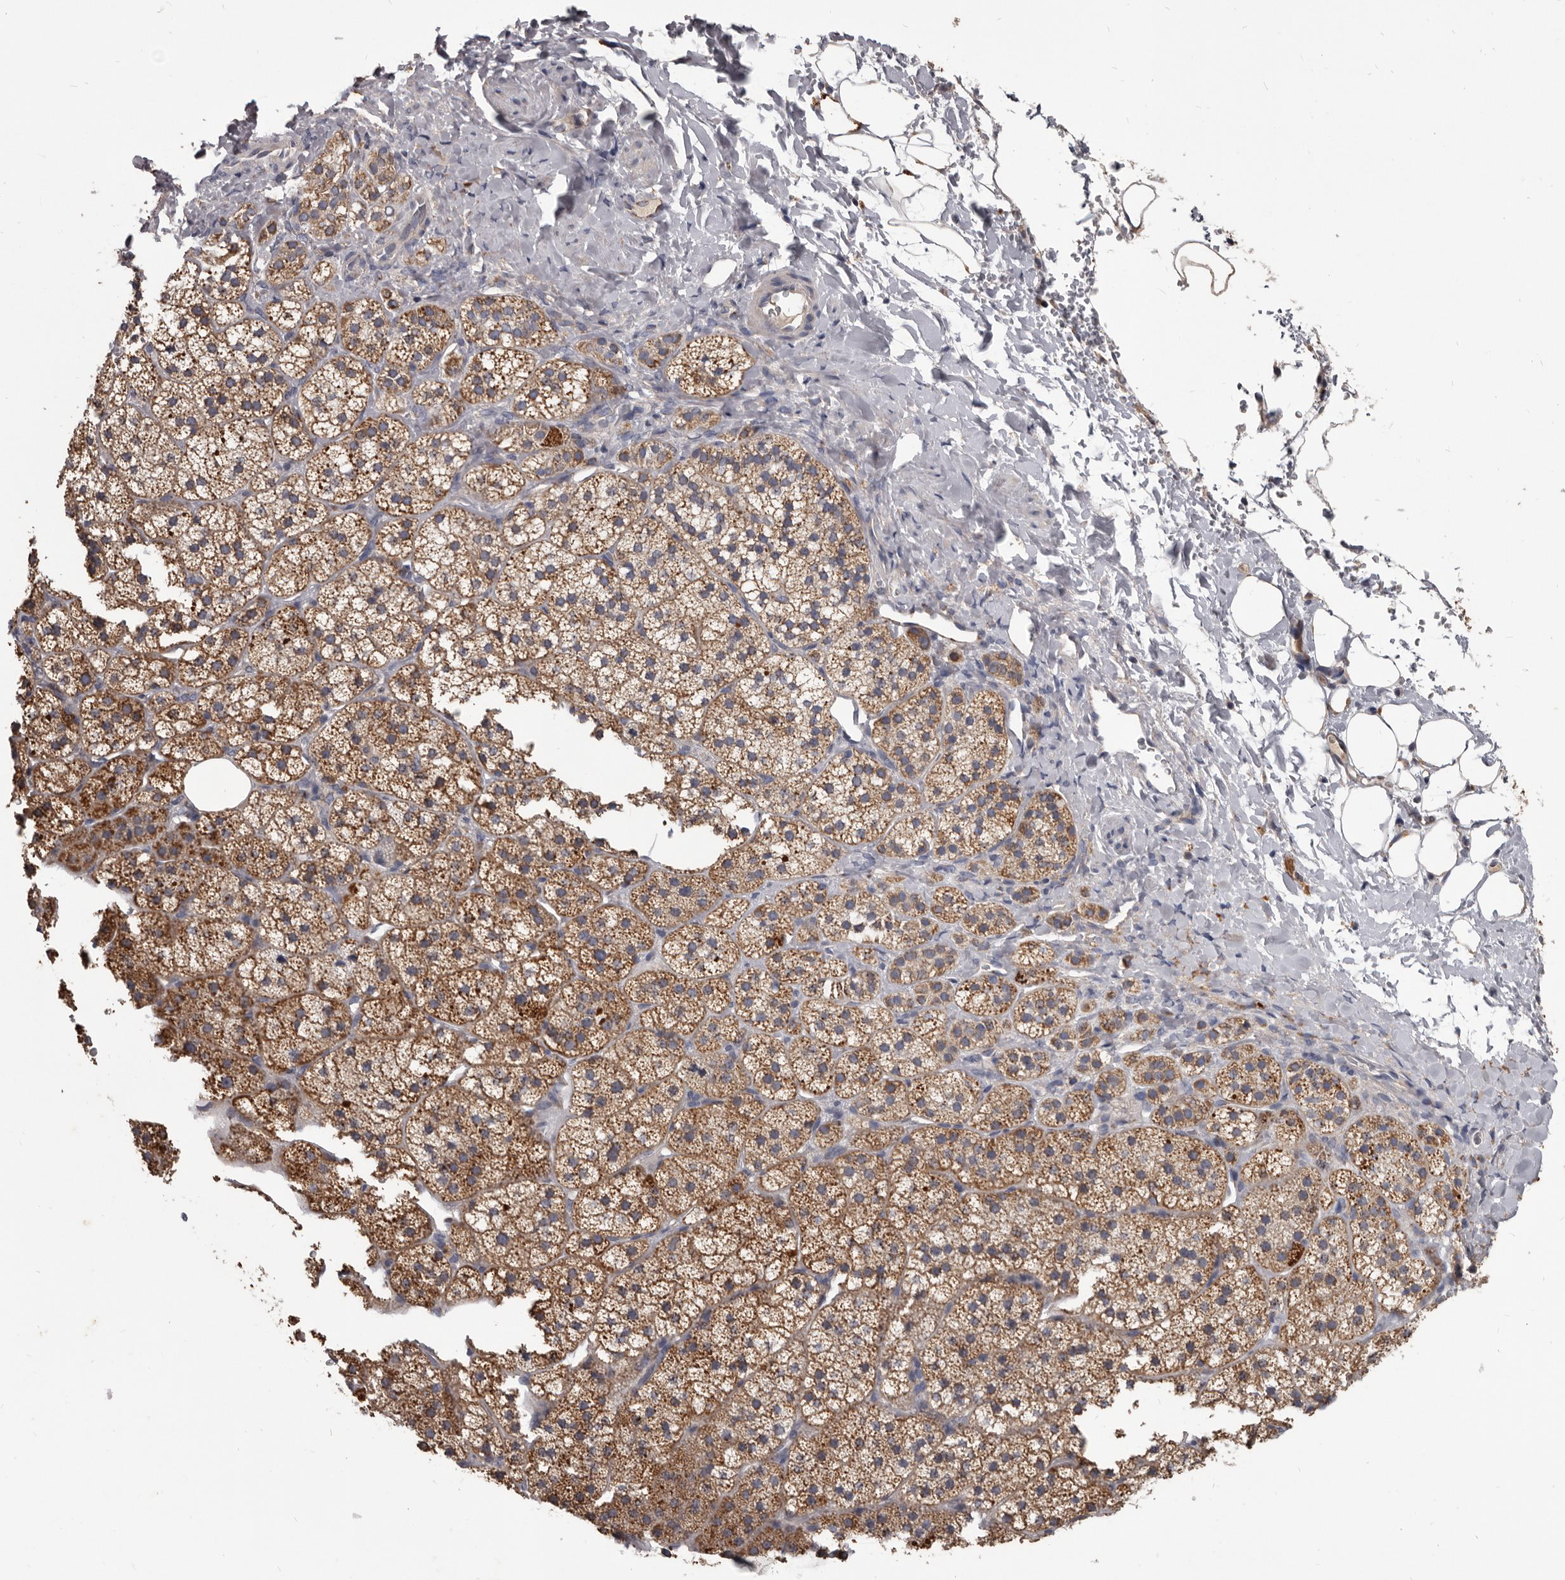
{"staining": {"intensity": "moderate", "quantity": ">75%", "location": "cytoplasmic/membranous"}, "tissue": "adrenal gland", "cell_type": "Glandular cells", "image_type": "normal", "snomed": [{"axis": "morphology", "description": "Normal tissue, NOS"}, {"axis": "topography", "description": "Adrenal gland"}], "caption": "High-magnification brightfield microscopy of normal adrenal gland stained with DAB (brown) and counterstained with hematoxylin (blue). glandular cells exhibit moderate cytoplasmic/membranous expression is seen in about>75% of cells. (DAB = brown stain, brightfield microscopy at high magnification).", "gene": "ALDH5A1", "patient": {"sex": "female", "age": 44}}